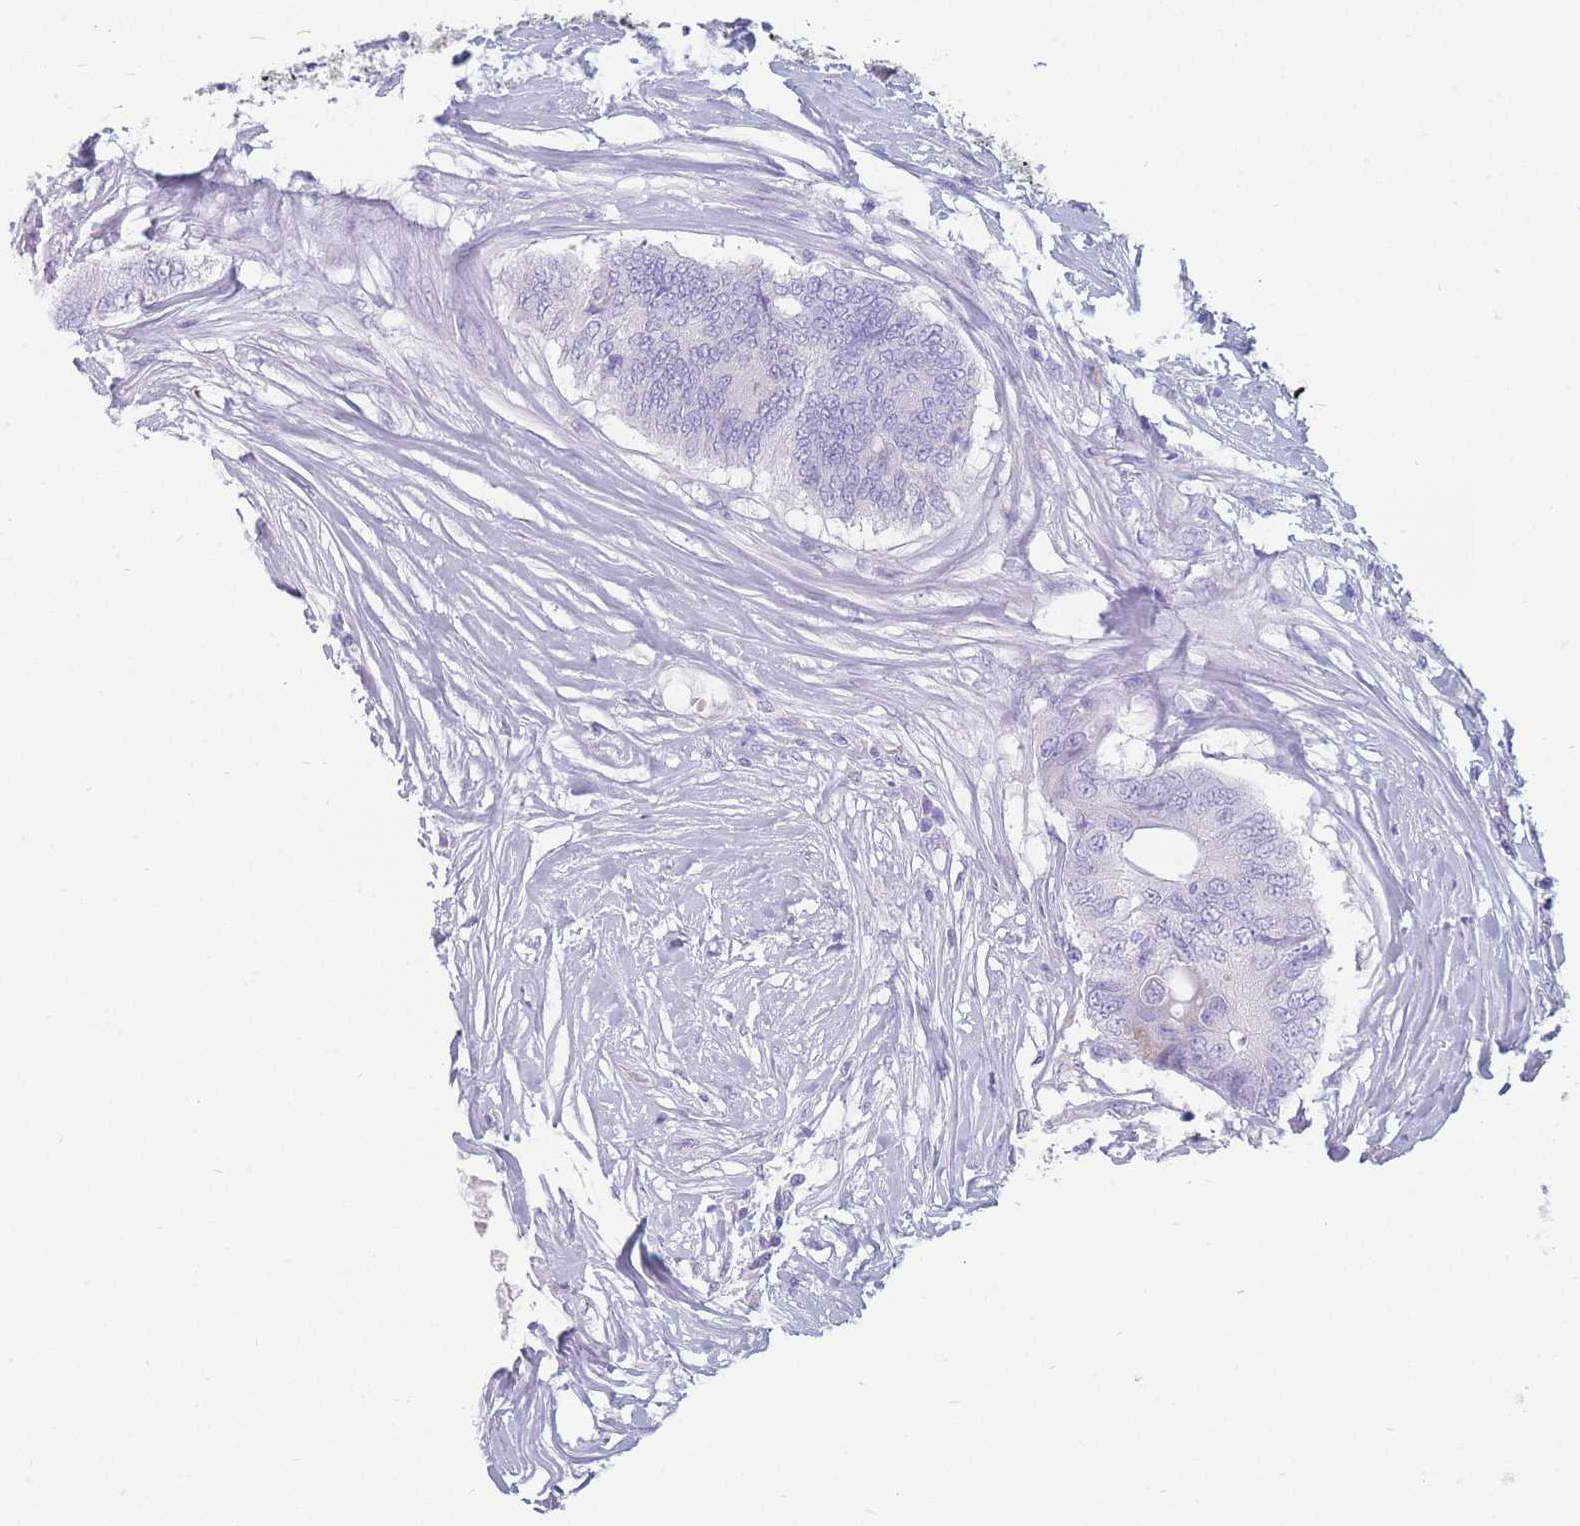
{"staining": {"intensity": "negative", "quantity": "none", "location": "none"}, "tissue": "colorectal cancer", "cell_type": "Tumor cells", "image_type": "cancer", "snomed": [{"axis": "morphology", "description": "Adenocarcinoma, NOS"}, {"axis": "topography", "description": "Colon"}], "caption": "This is a photomicrograph of immunohistochemistry staining of colorectal cancer (adenocarcinoma), which shows no staining in tumor cells.", "gene": "UPK1A", "patient": {"sex": "male", "age": 71}}